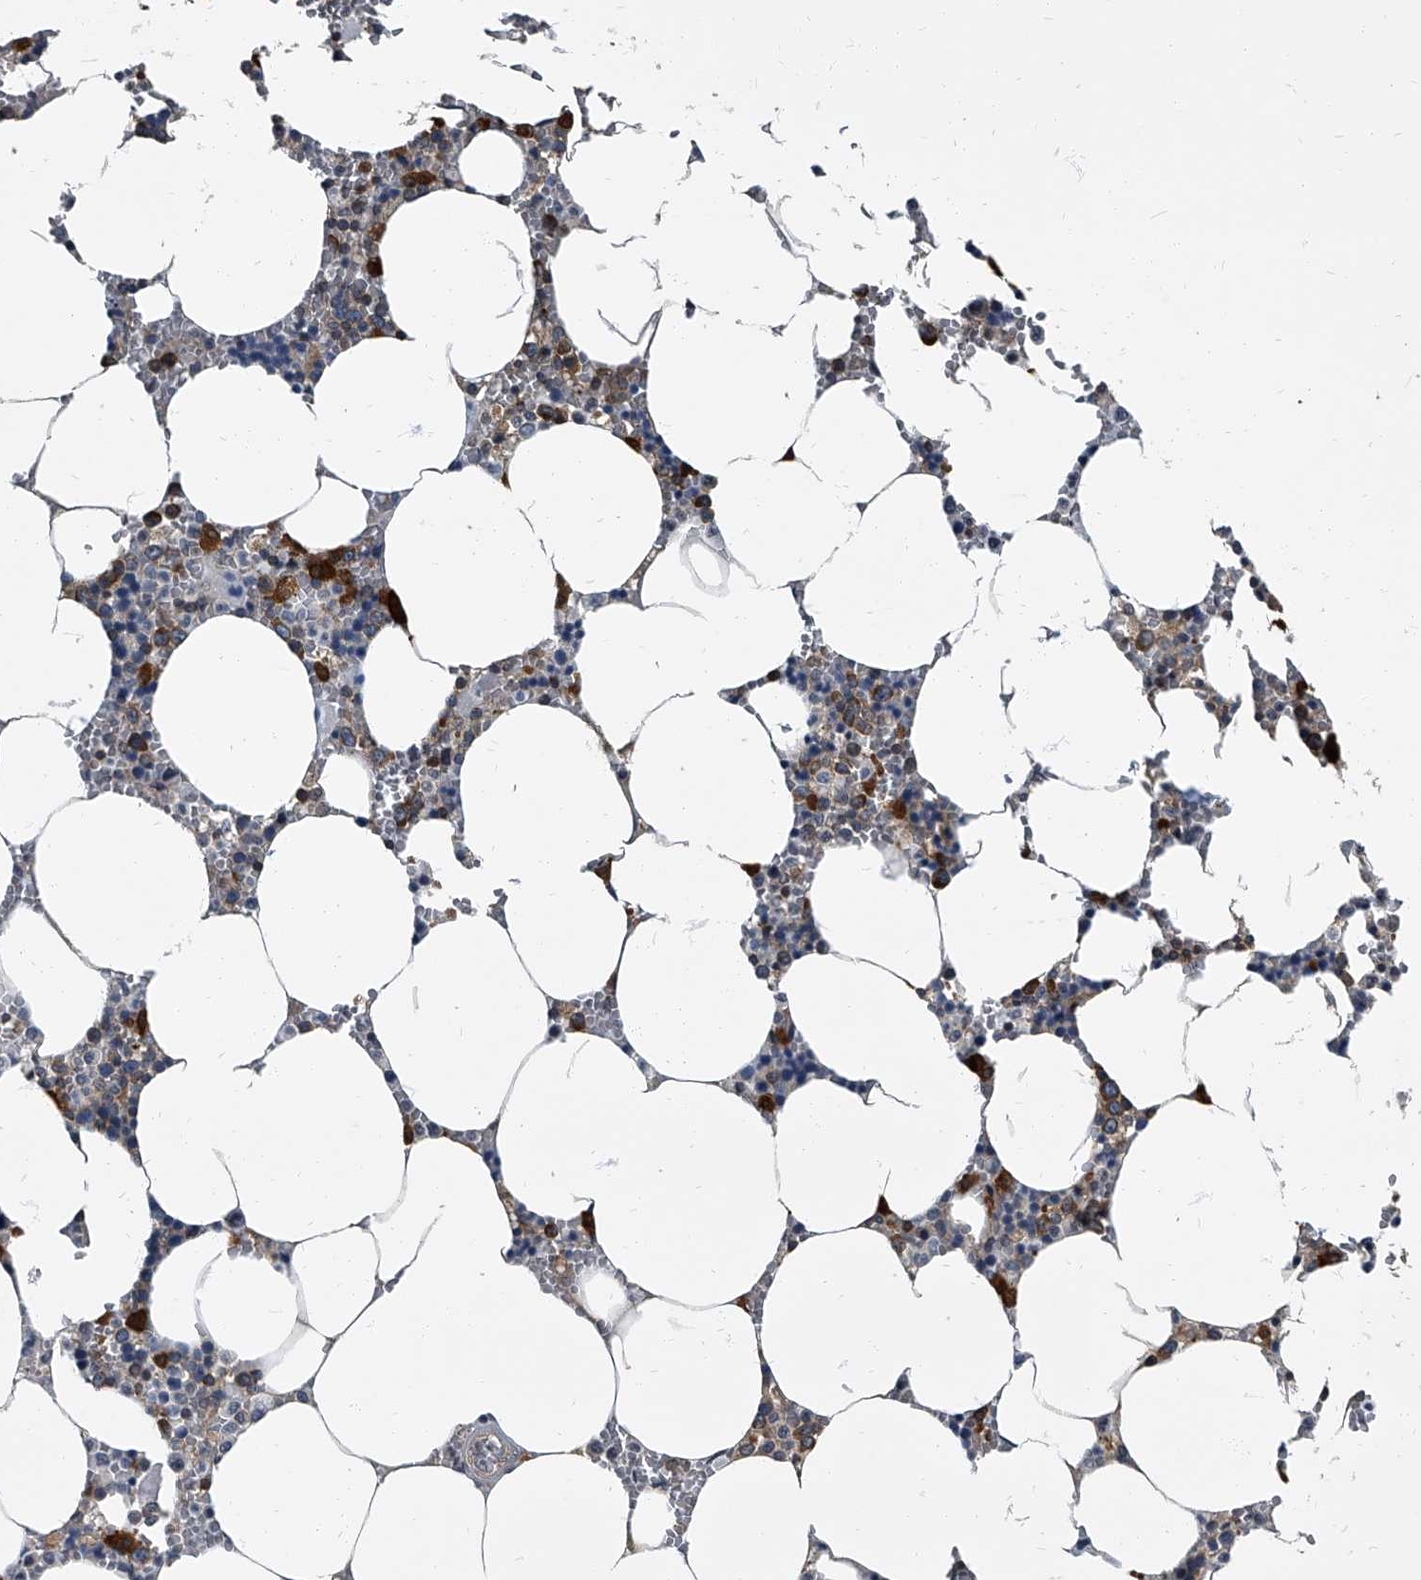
{"staining": {"intensity": "strong", "quantity": "<25%", "location": "cytoplasmic/membranous"}, "tissue": "bone marrow", "cell_type": "Hematopoietic cells", "image_type": "normal", "snomed": [{"axis": "morphology", "description": "Normal tissue, NOS"}, {"axis": "topography", "description": "Bone marrow"}], "caption": "Bone marrow stained with a brown dye reveals strong cytoplasmic/membranous positive positivity in approximately <25% of hematopoietic cells.", "gene": "CDV3", "patient": {"sex": "male", "age": 70}}